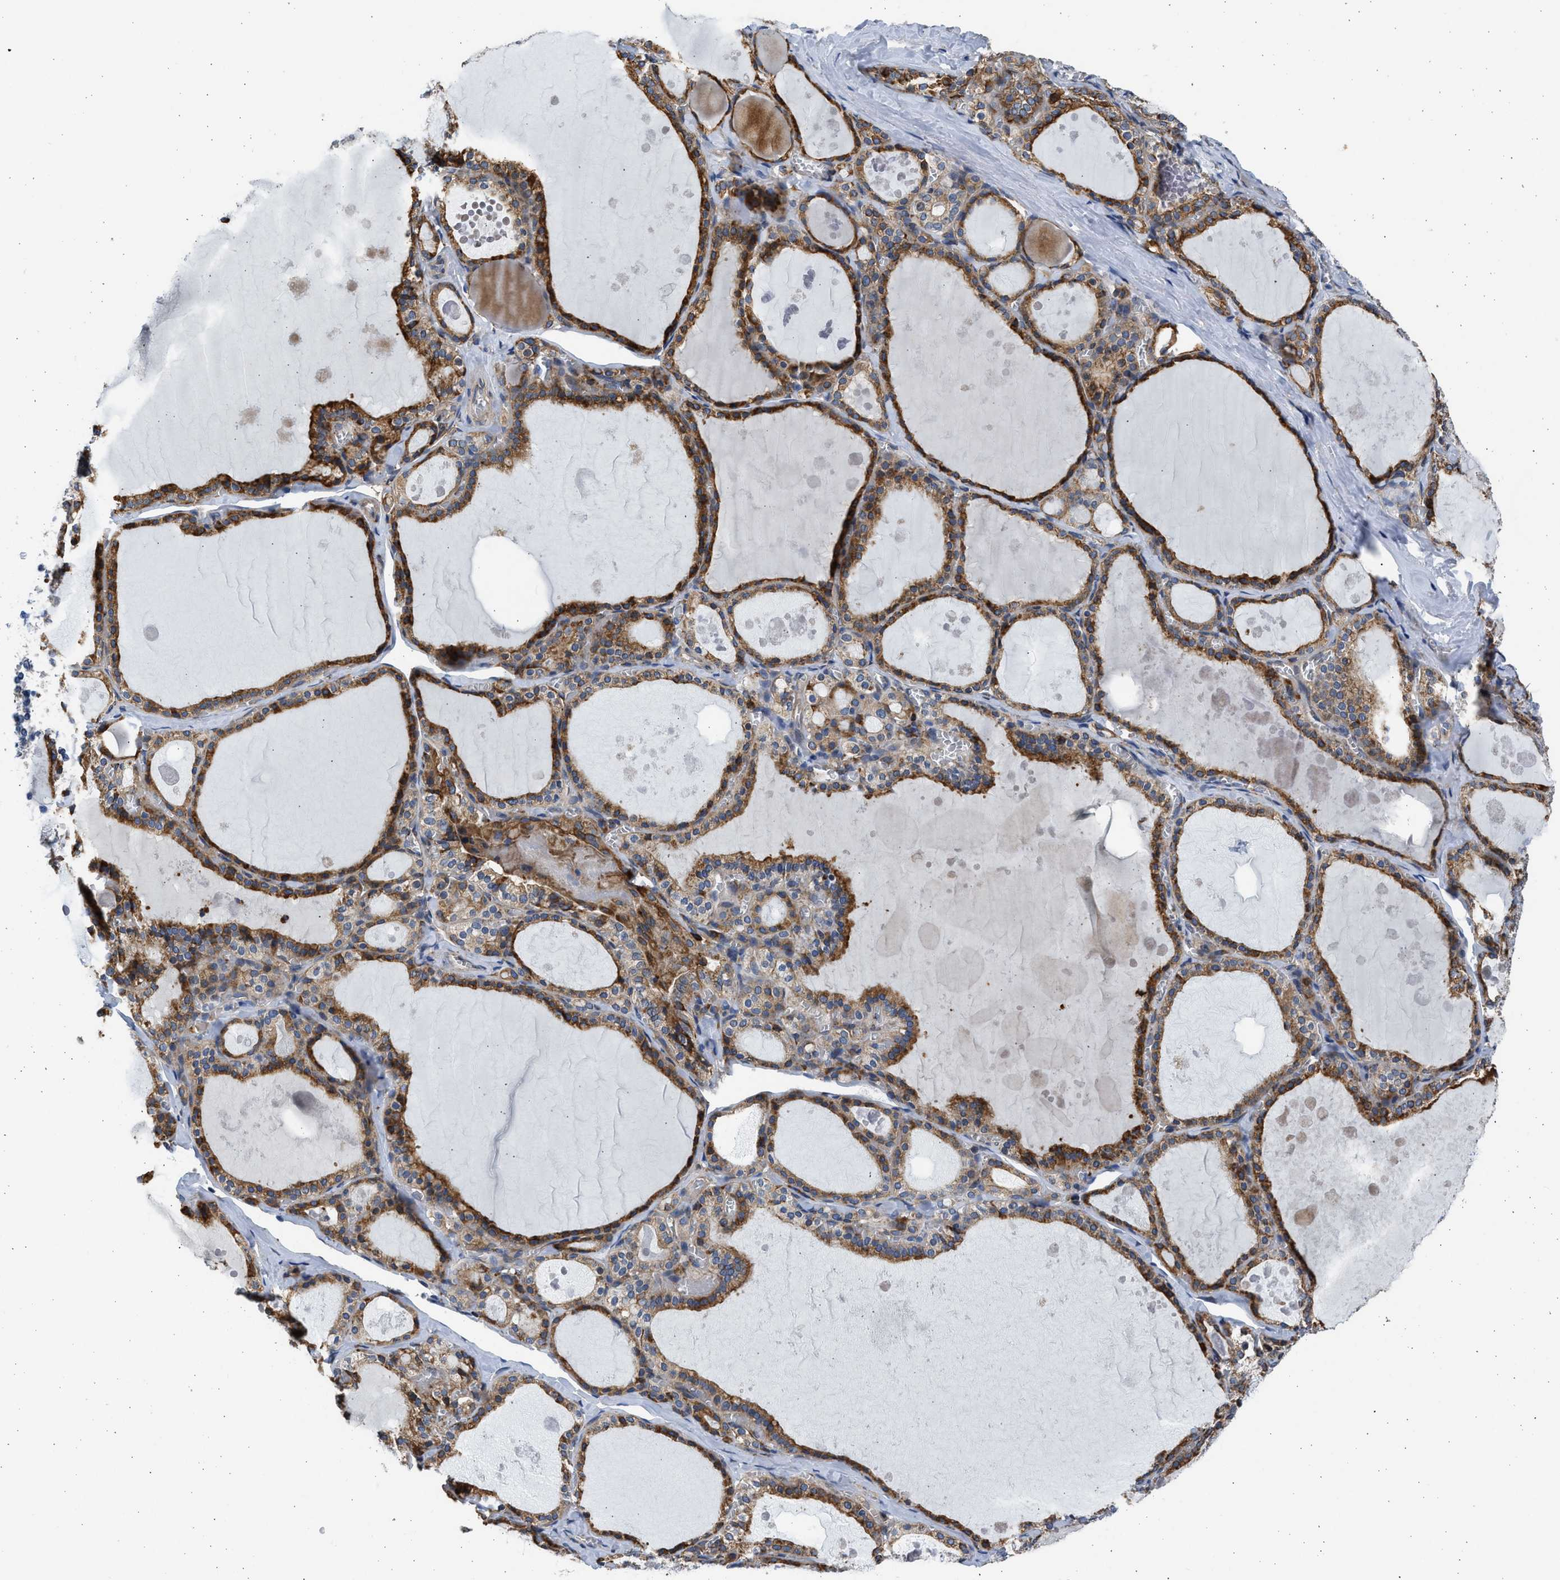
{"staining": {"intensity": "strong", "quantity": ">75%", "location": "cytoplasmic/membranous"}, "tissue": "thyroid gland", "cell_type": "Glandular cells", "image_type": "normal", "snomed": [{"axis": "morphology", "description": "Normal tissue, NOS"}, {"axis": "topography", "description": "Thyroid gland"}], "caption": "Immunohistochemistry (IHC) of normal thyroid gland exhibits high levels of strong cytoplasmic/membranous staining in approximately >75% of glandular cells.", "gene": "PLD2", "patient": {"sex": "male", "age": 56}}